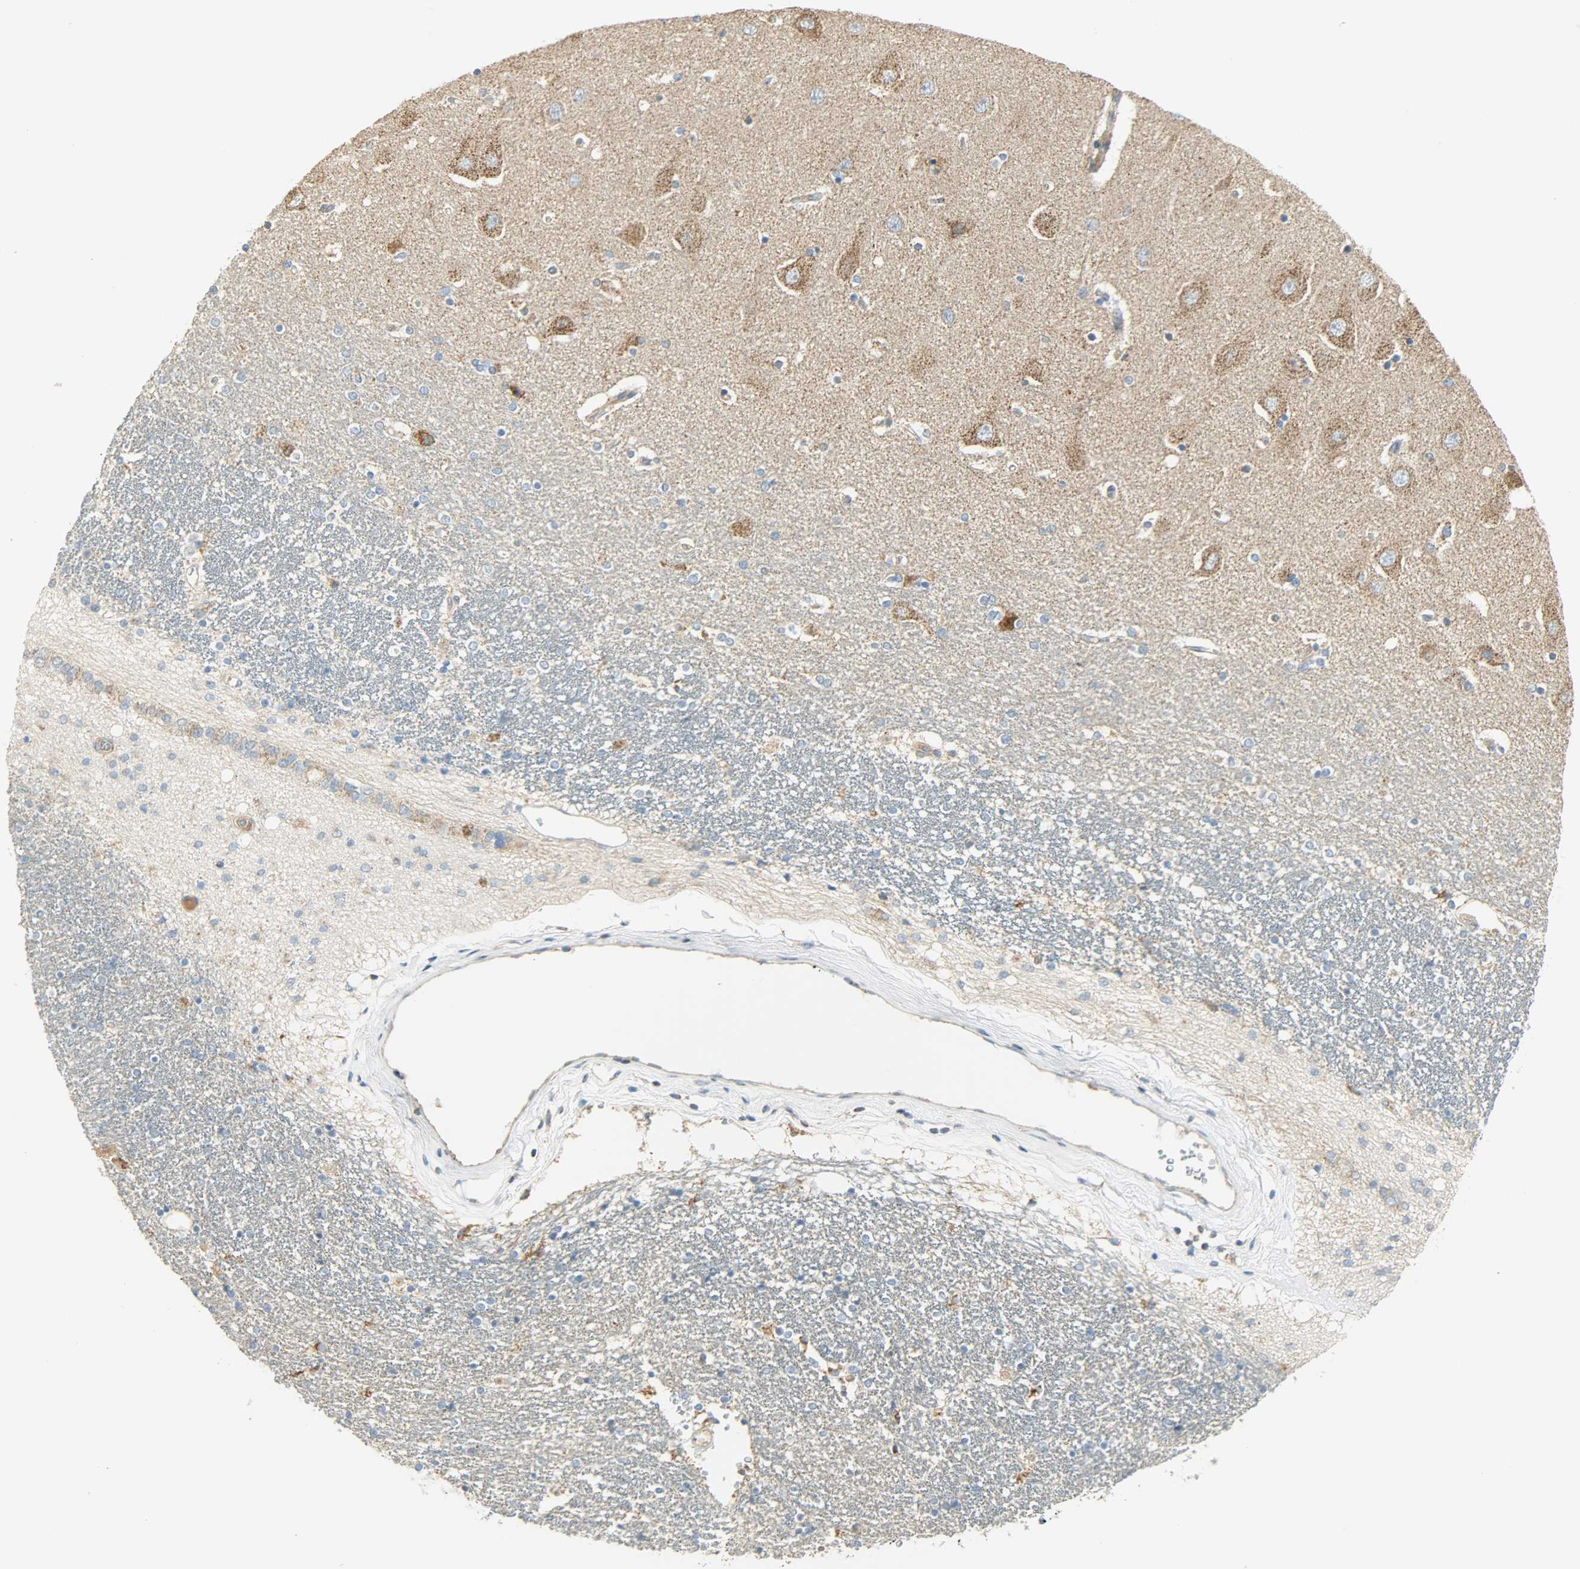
{"staining": {"intensity": "negative", "quantity": "none", "location": "none"}, "tissue": "hippocampus", "cell_type": "Glial cells", "image_type": "normal", "snomed": [{"axis": "morphology", "description": "Normal tissue, NOS"}, {"axis": "topography", "description": "Hippocampus"}], "caption": "This is an IHC histopathology image of unremarkable human hippocampus. There is no positivity in glial cells.", "gene": "NNT", "patient": {"sex": "female", "age": 54}}